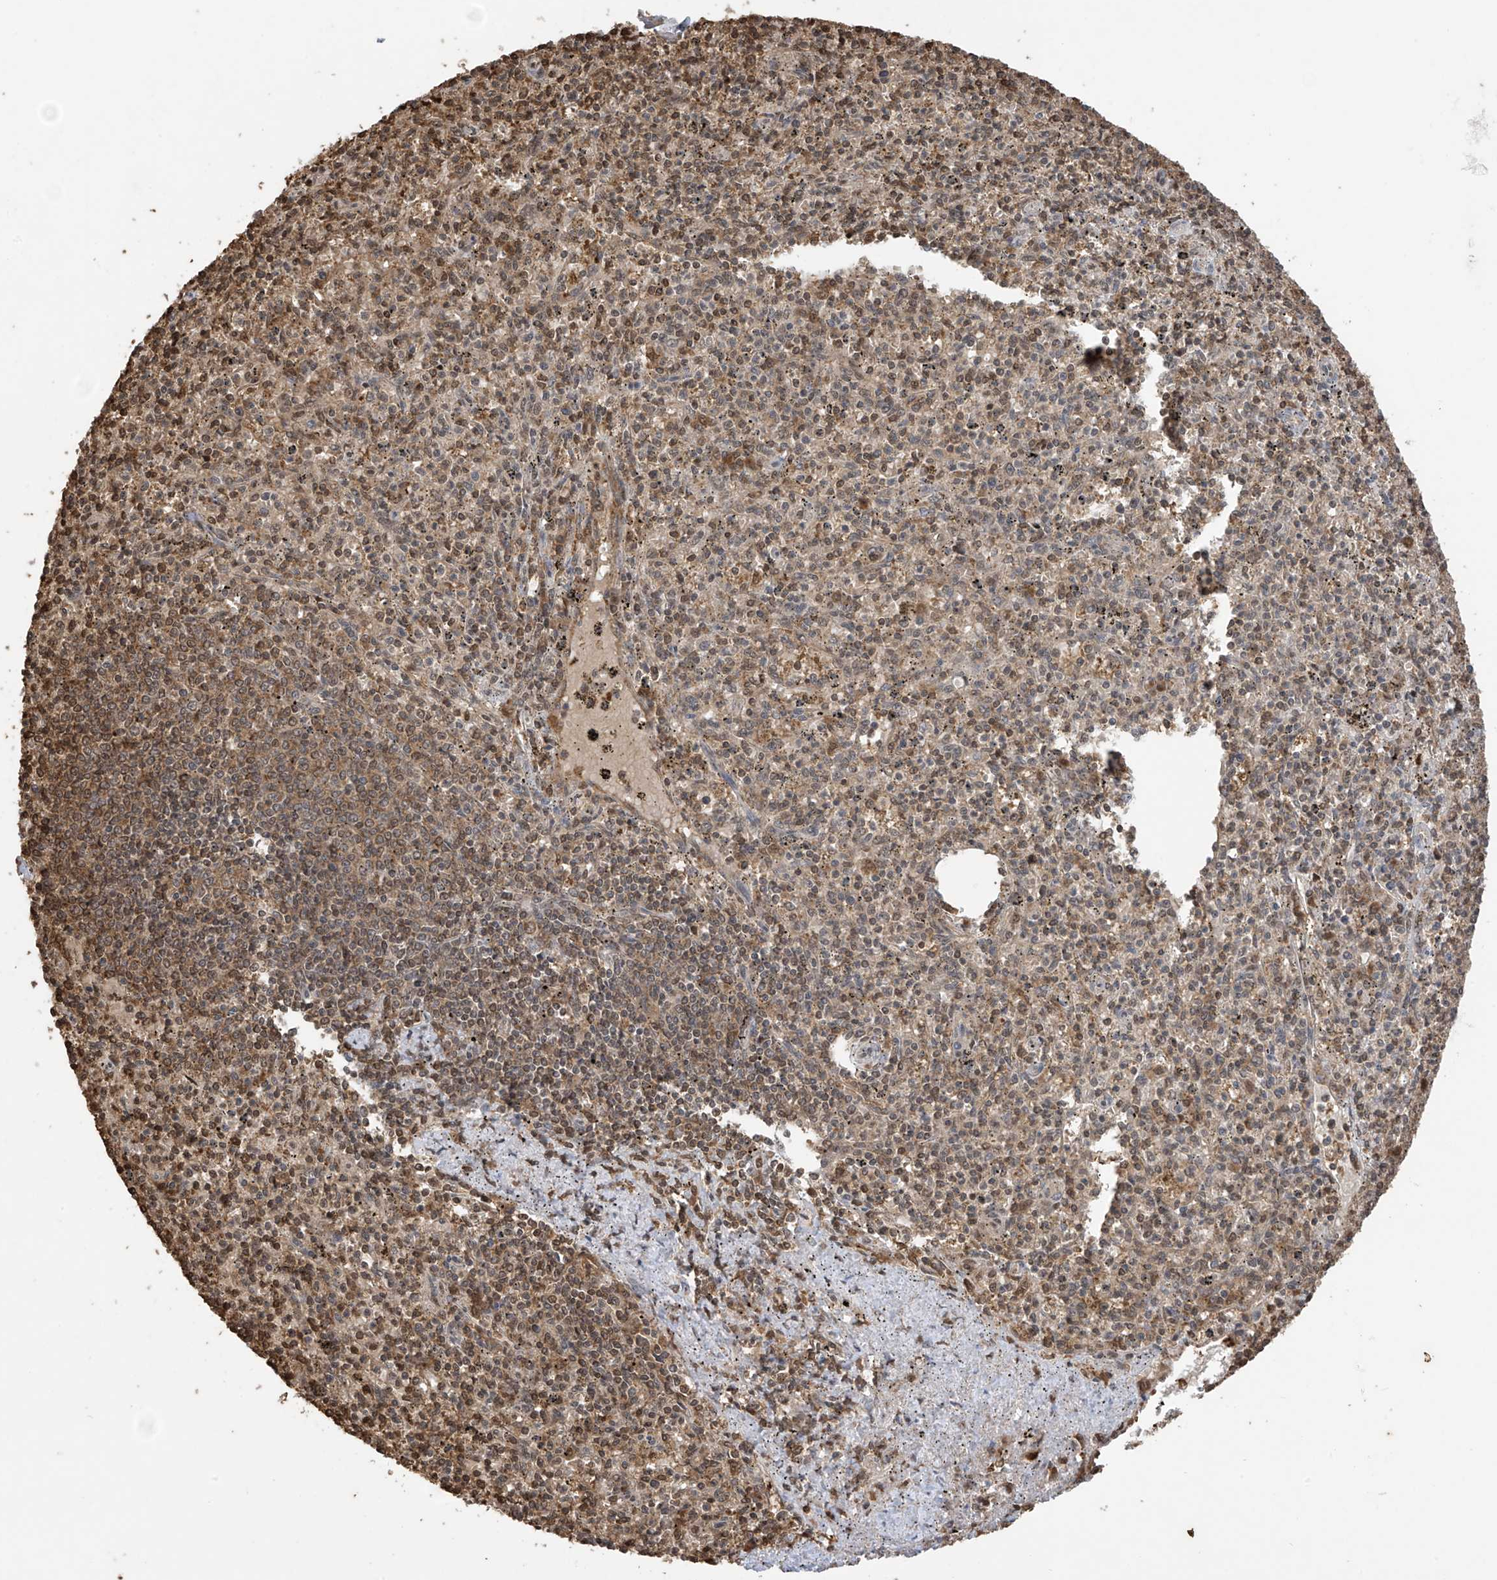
{"staining": {"intensity": "moderate", "quantity": "25%-75%", "location": "cytoplasmic/membranous,nuclear"}, "tissue": "spleen", "cell_type": "Cells in red pulp", "image_type": "normal", "snomed": [{"axis": "morphology", "description": "Normal tissue, NOS"}, {"axis": "topography", "description": "Spleen"}], "caption": "Immunohistochemistry staining of benign spleen, which exhibits medium levels of moderate cytoplasmic/membranous,nuclear expression in approximately 25%-75% of cells in red pulp indicating moderate cytoplasmic/membranous,nuclear protein expression. The staining was performed using DAB (3,3'-diaminobenzidine) (brown) for protein detection and nuclei were counterstained in hematoxylin (blue).", "gene": "PNPT1", "patient": {"sex": "male", "age": 72}}